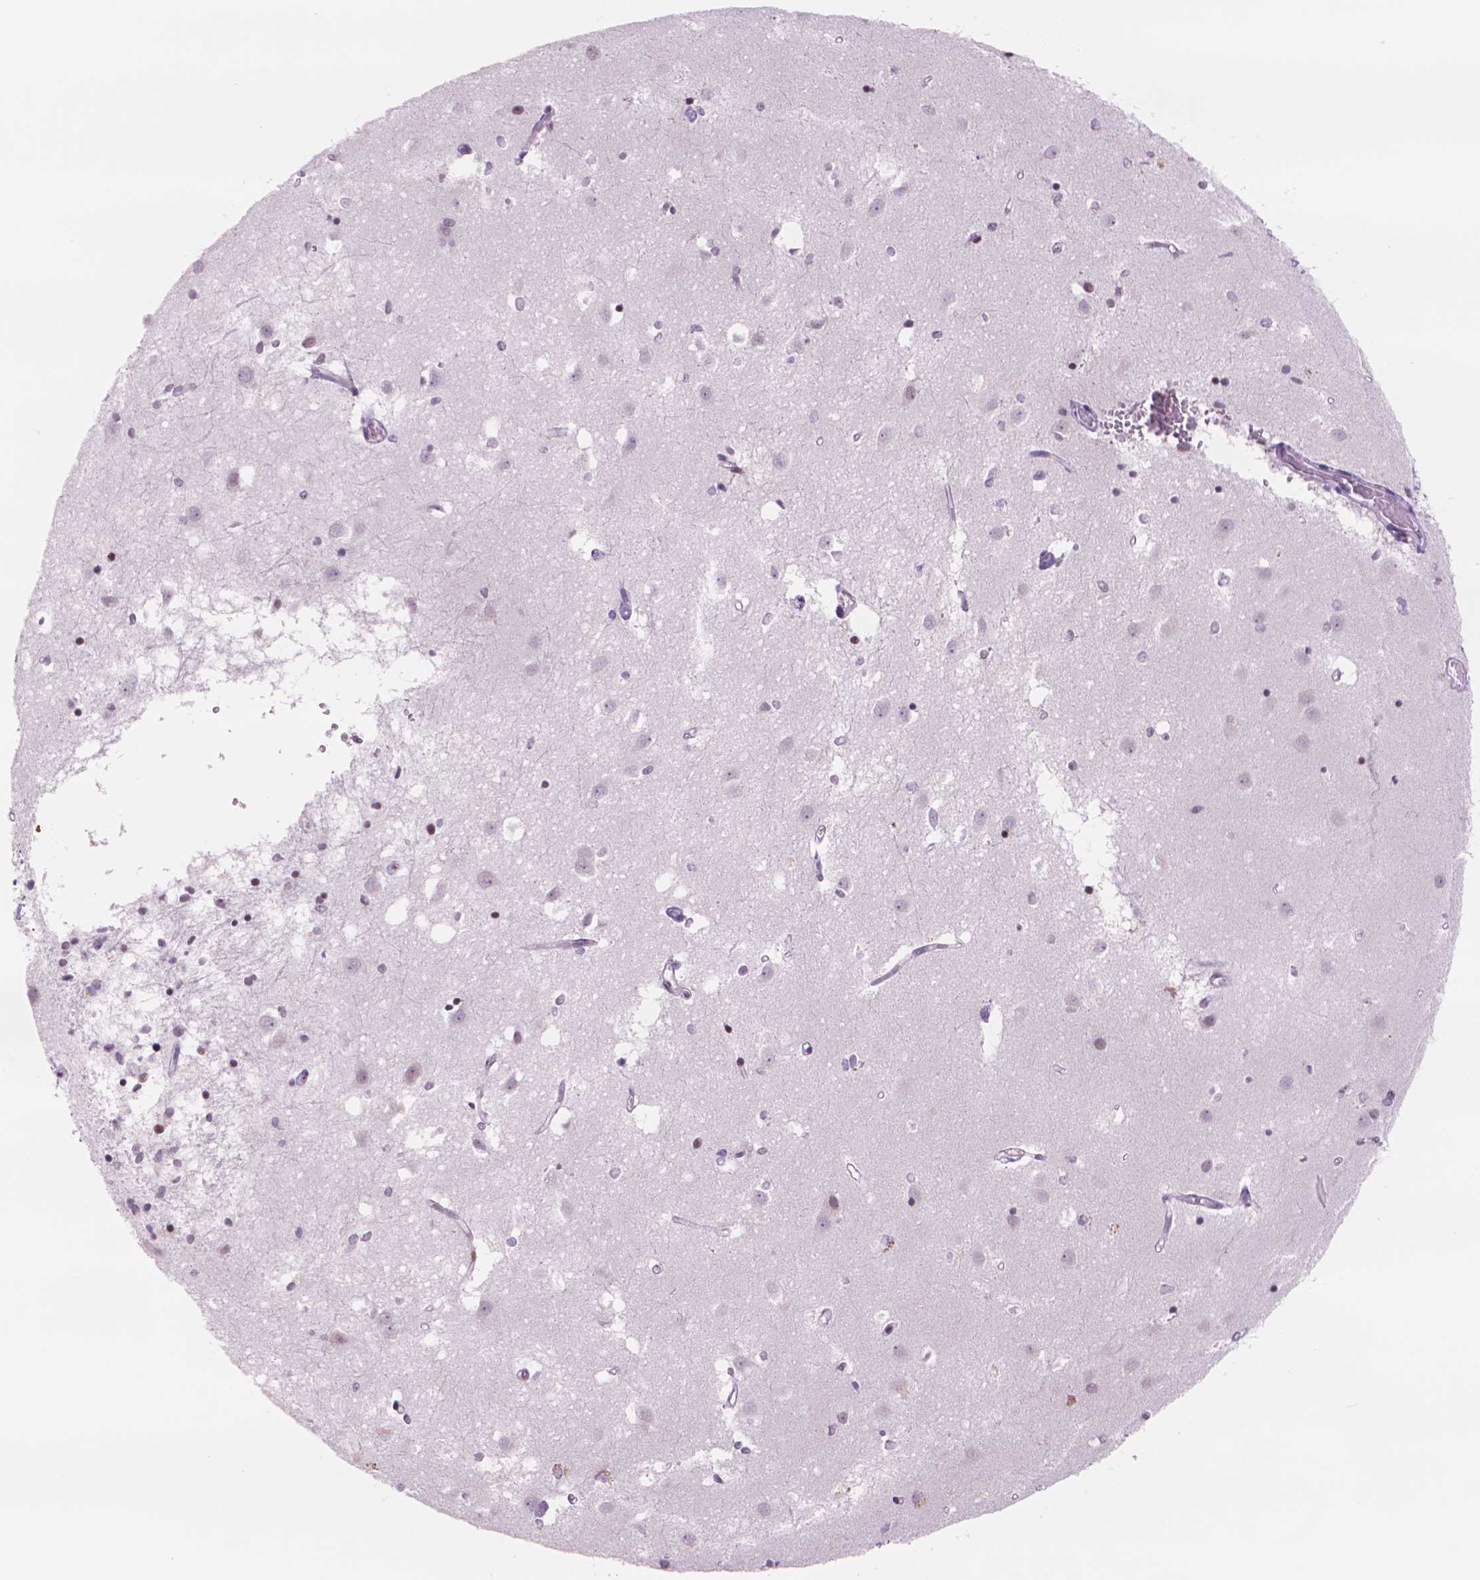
{"staining": {"intensity": "moderate", "quantity": "<25%", "location": "nuclear"}, "tissue": "caudate", "cell_type": "Glial cells", "image_type": "normal", "snomed": [{"axis": "morphology", "description": "Normal tissue, NOS"}, {"axis": "topography", "description": "Lateral ventricle wall"}], "caption": "Protein expression analysis of normal human caudate reveals moderate nuclear positivity in approximately <25% of glial cells.", "gene": "POLR3D", "patient": {"sex": "male", "age": 54}}